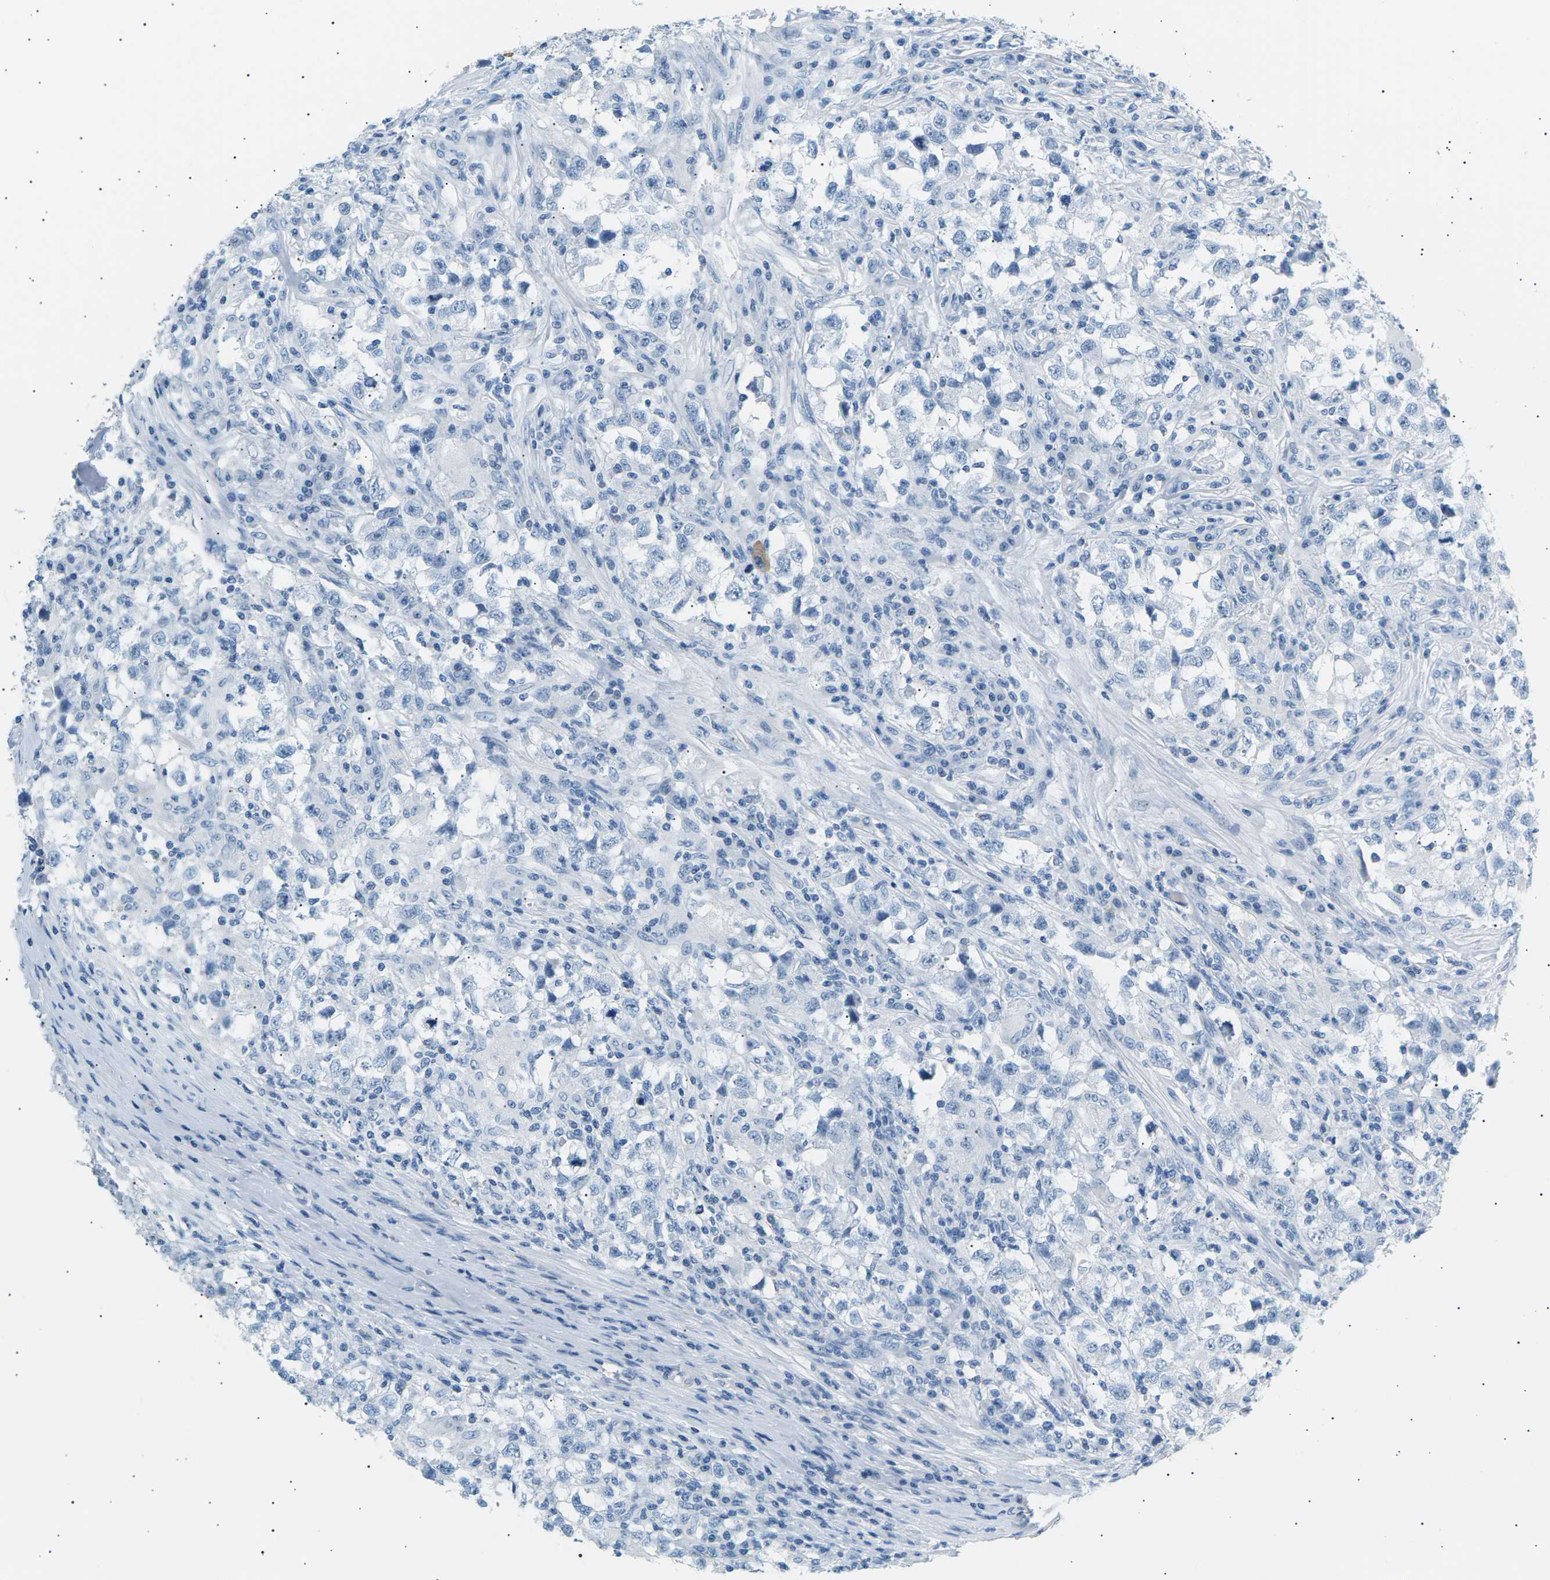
{"staining": {"intensity": "negative", "quantity": "none", "location": "none"}, "tissue": "testis cancer", "cell_type": "Tumor cells", "image_type": "cancer", "snomed": [{"axis": "morphology", "description": "Carcinoma, Embryonal, NOS"}, {"axis": "topography", "description": "Testis"}], "caption": "DAB (3,3'-diaminobenzidine) immunohistochemical staining of human testis cancer displays no significant expression in tumor cells.", "gene": "SEPTIN5", "patient": {"sex": "male", "age": 21}}